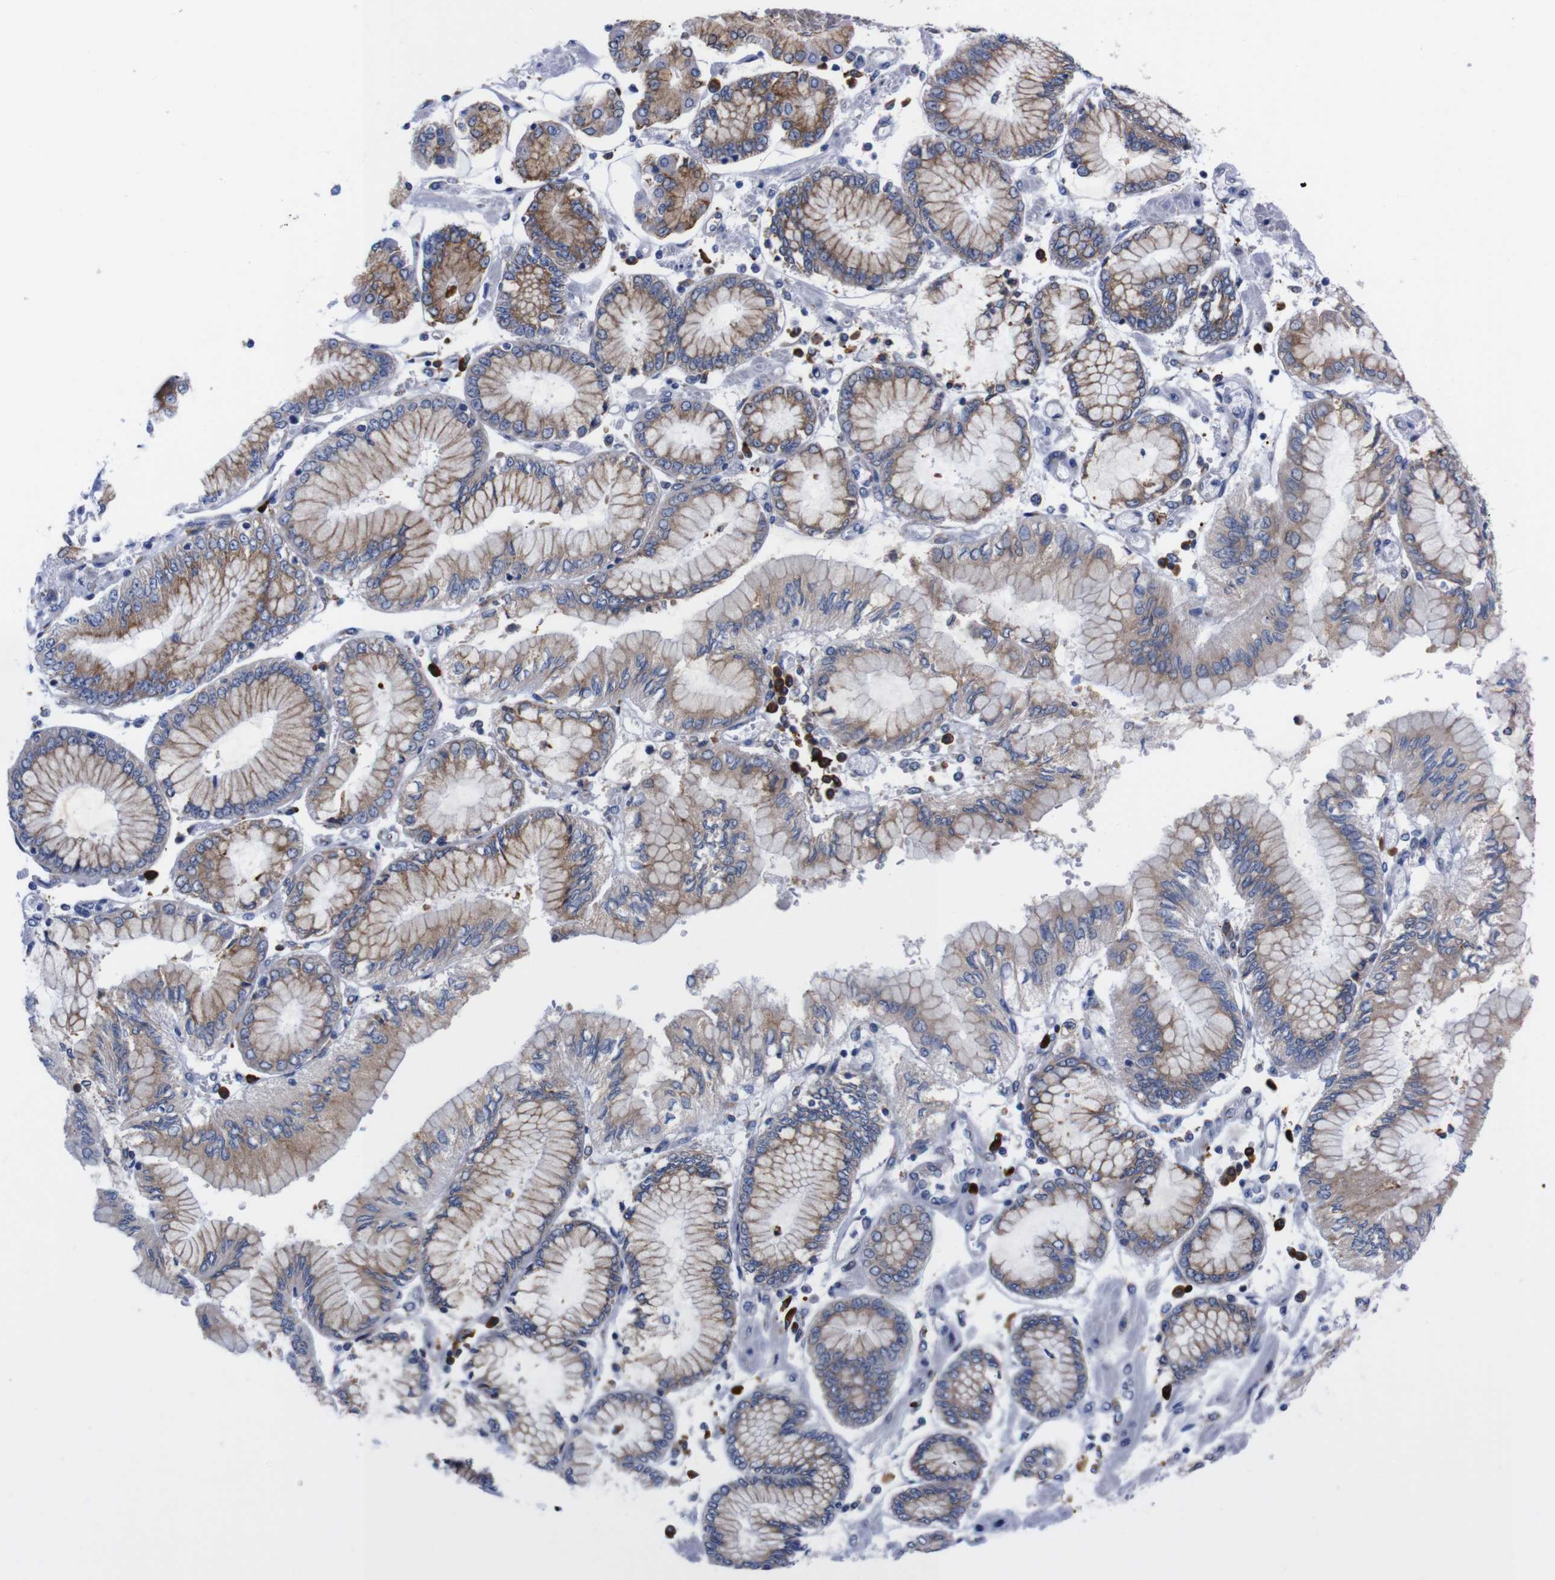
{"staining": {"intensity": "weak", "quantity": "<25%", "location": "cytoplasmic/membranous"}, "tissue": "stomach cancer", "cell_type": "Tumor cells", "image_type": "cancer", "snomed": [{"axis": "morphology", "description": "Adenocarcinoma, NOS"}, {"axis": "topography", "description": "Stomach"}], "caption": "The immunohistochemistry (IHC) image has no significant staining in tumor cells of stomach cancer (adenocarcinoma) tissue.", "gene": "NEBL", "patient": {"sex": "male", "age": 76}}